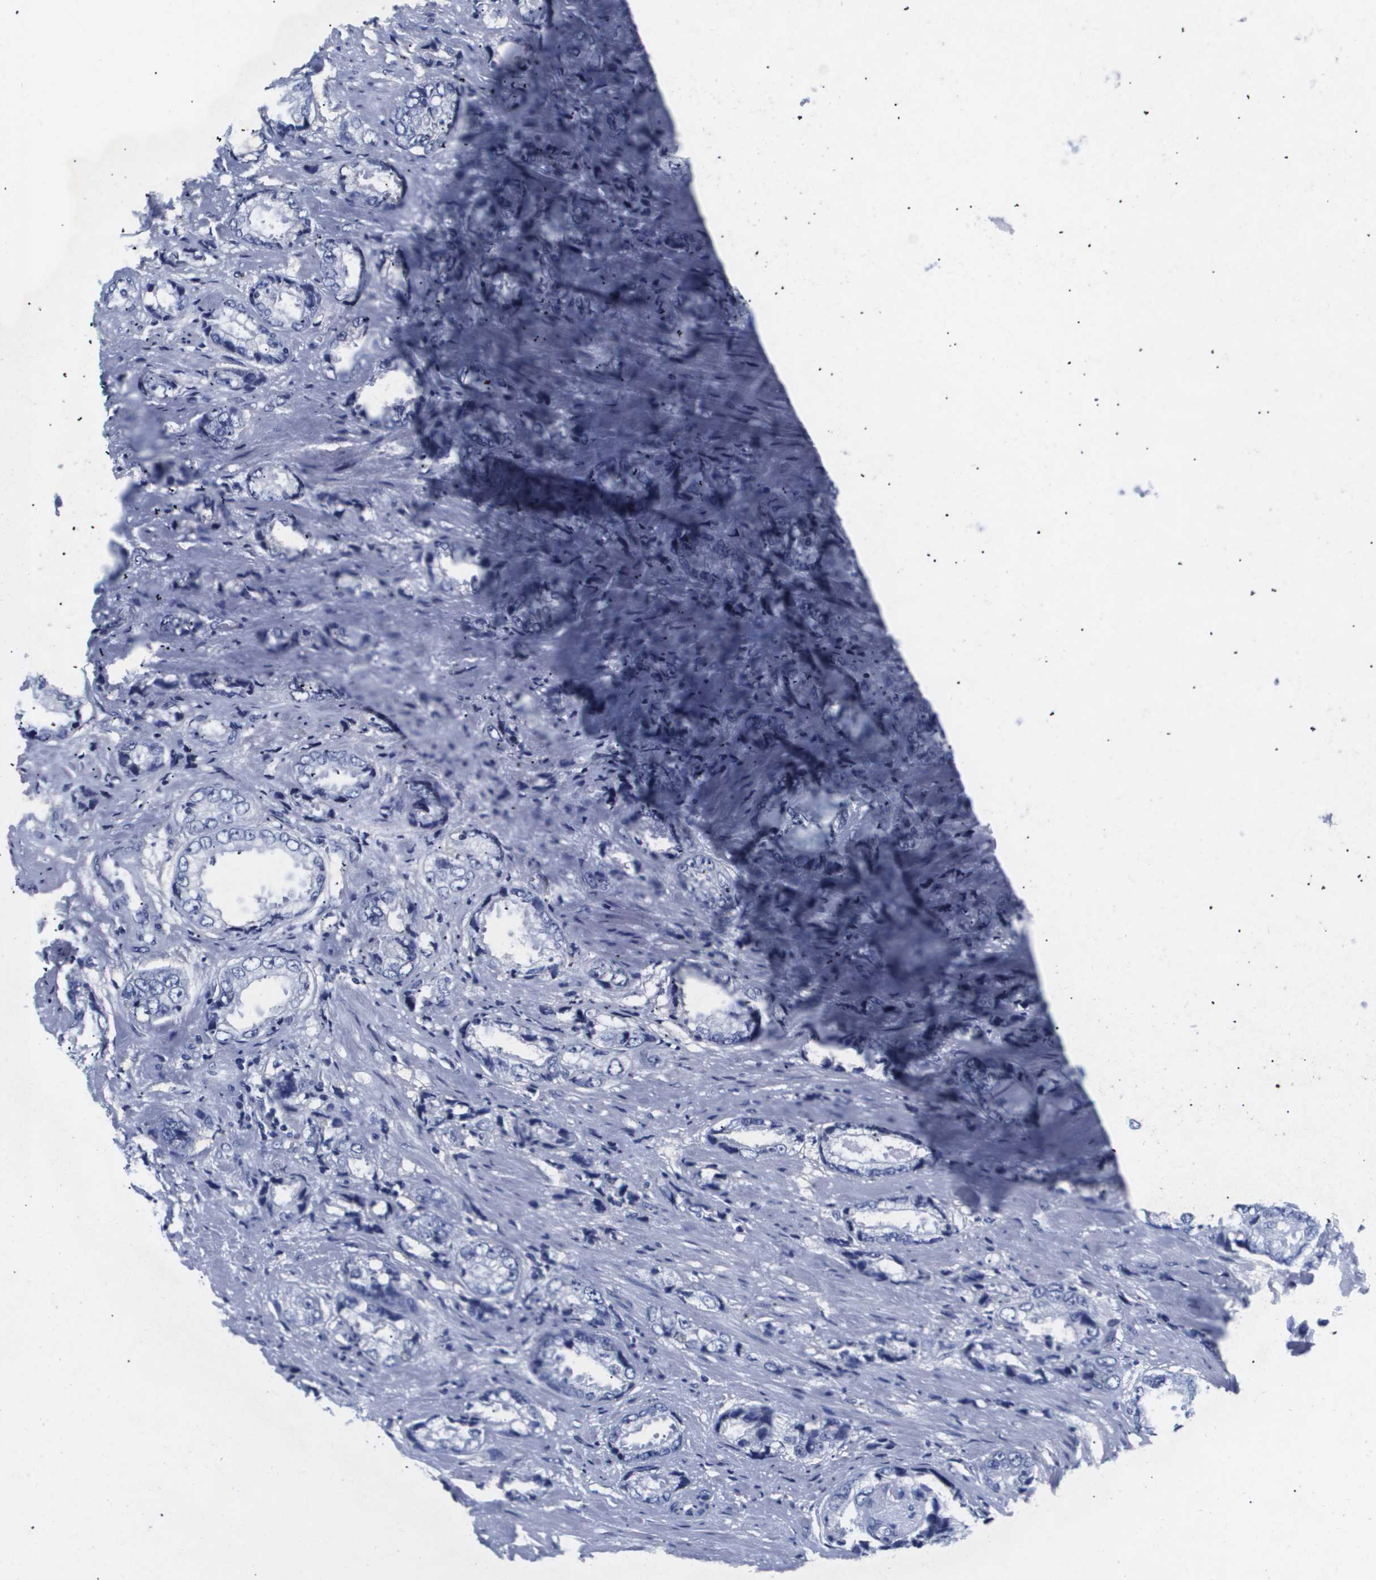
{"staining": {"intensity": "negative", "quantity": "none", "location": "none"}, "tissue": "prostate cancer", "cell_type": "Tumor cells", "image_type": "cancer", "snomed": [{"axis": "morphology", "description": "Adenocarcinoma, High grade"}, {"axis": "topography", "description": "Prostate"}], "caption": "The immunohistochemistry (IHC) micrograph has no significant staining in tumor cells of high-grade adenocarcinoma (prostate) tissue.", "gene": "ATP6V0A4", "patient": {"sex": "male", "age": 61}}